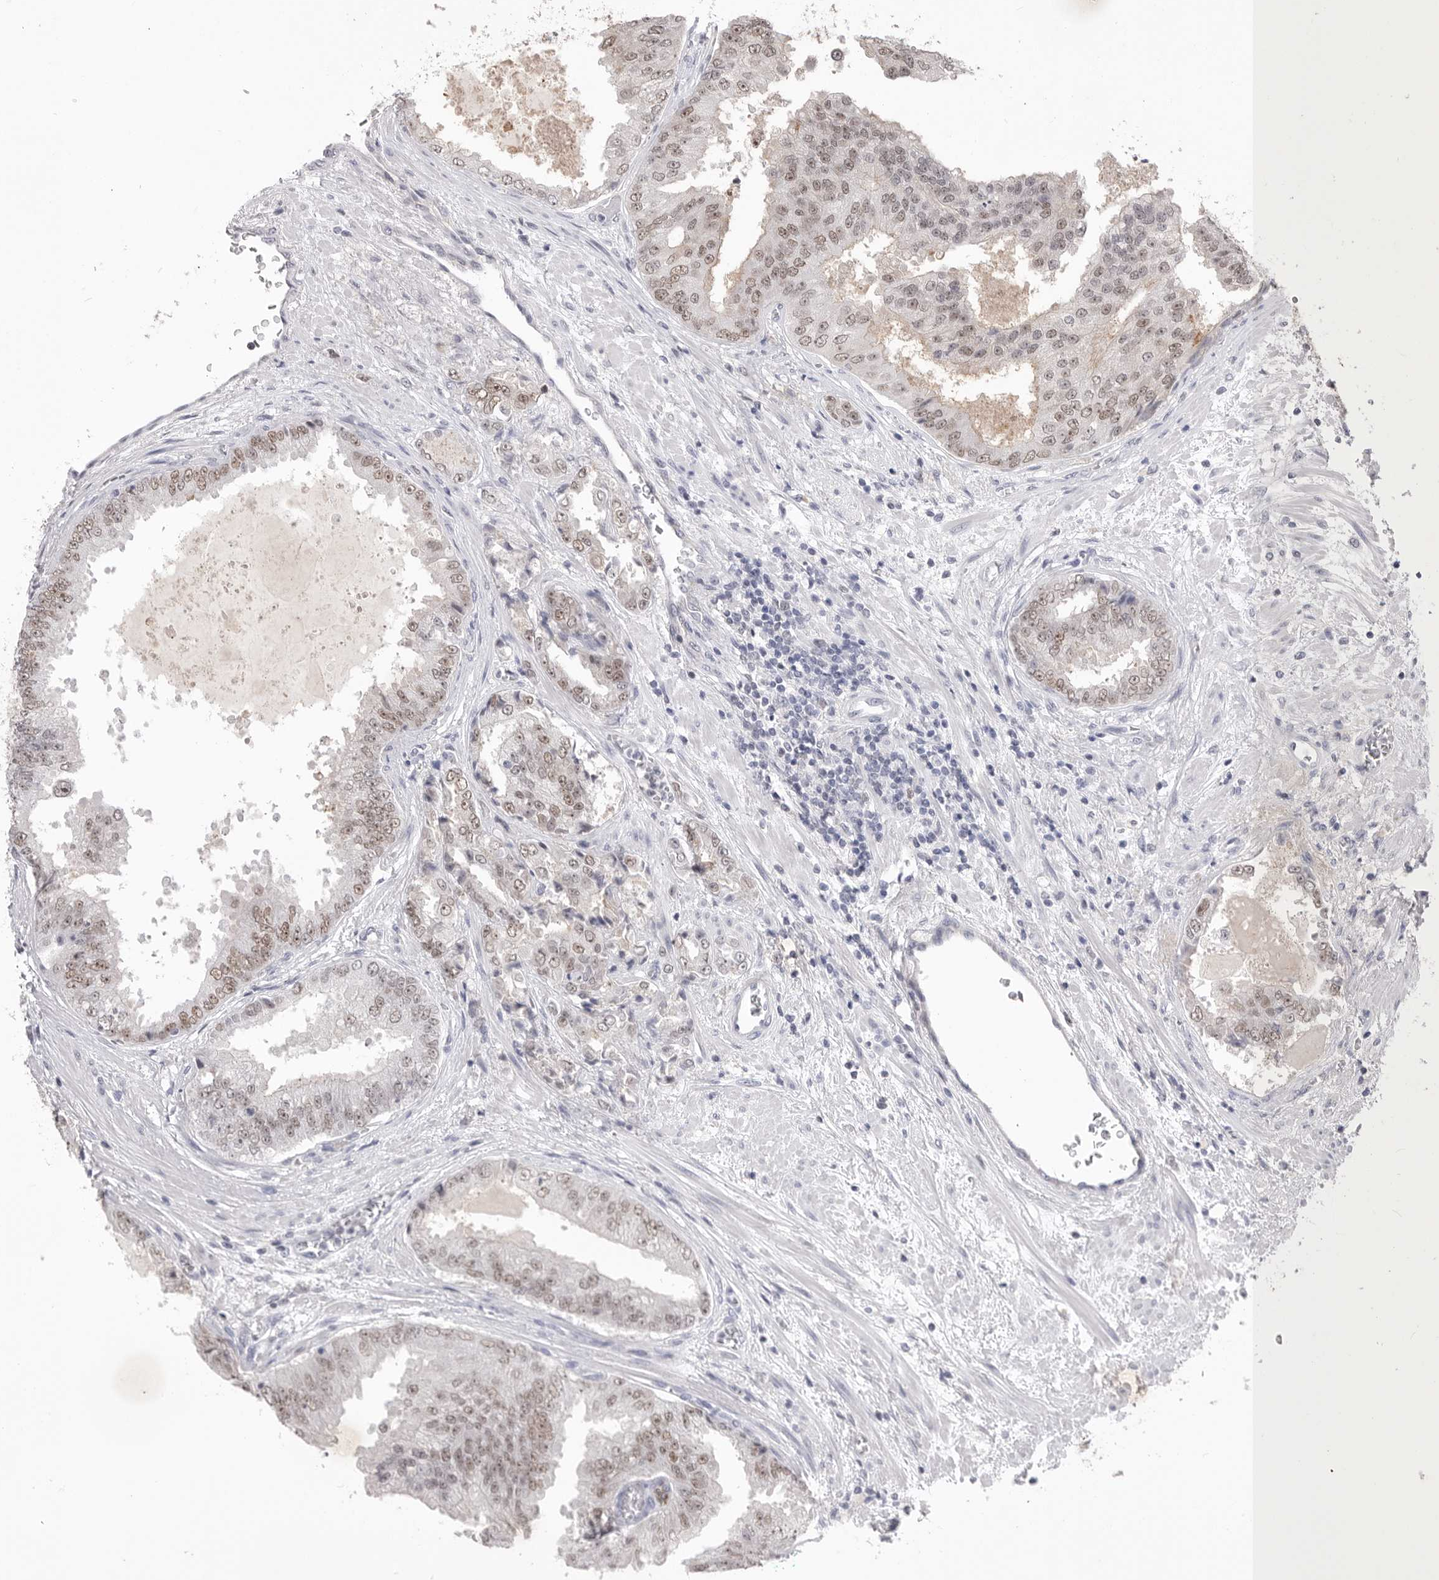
{"staining": {"intensity": "moderate", "quantity": ">75%", "location": "nuclear"}, "tissue": "prostate cancer", "cell_type": "Tumor cells", "image_type": "cancer", "snomed": [{"axis": "morphology", "description": "Adenocarcinoma, High grade"}, {"axis": "topography", "description": "Prostate"}], "caption": "Immunohistochemistry (IHC) of high-grade adenocarcinoma (prostate) exhibits medium levels of moderate nuclear staining in approximately >75% of tumor cells.", "gene": "ZBTB7B", "patient": {"sex": "male", "age": 58}}